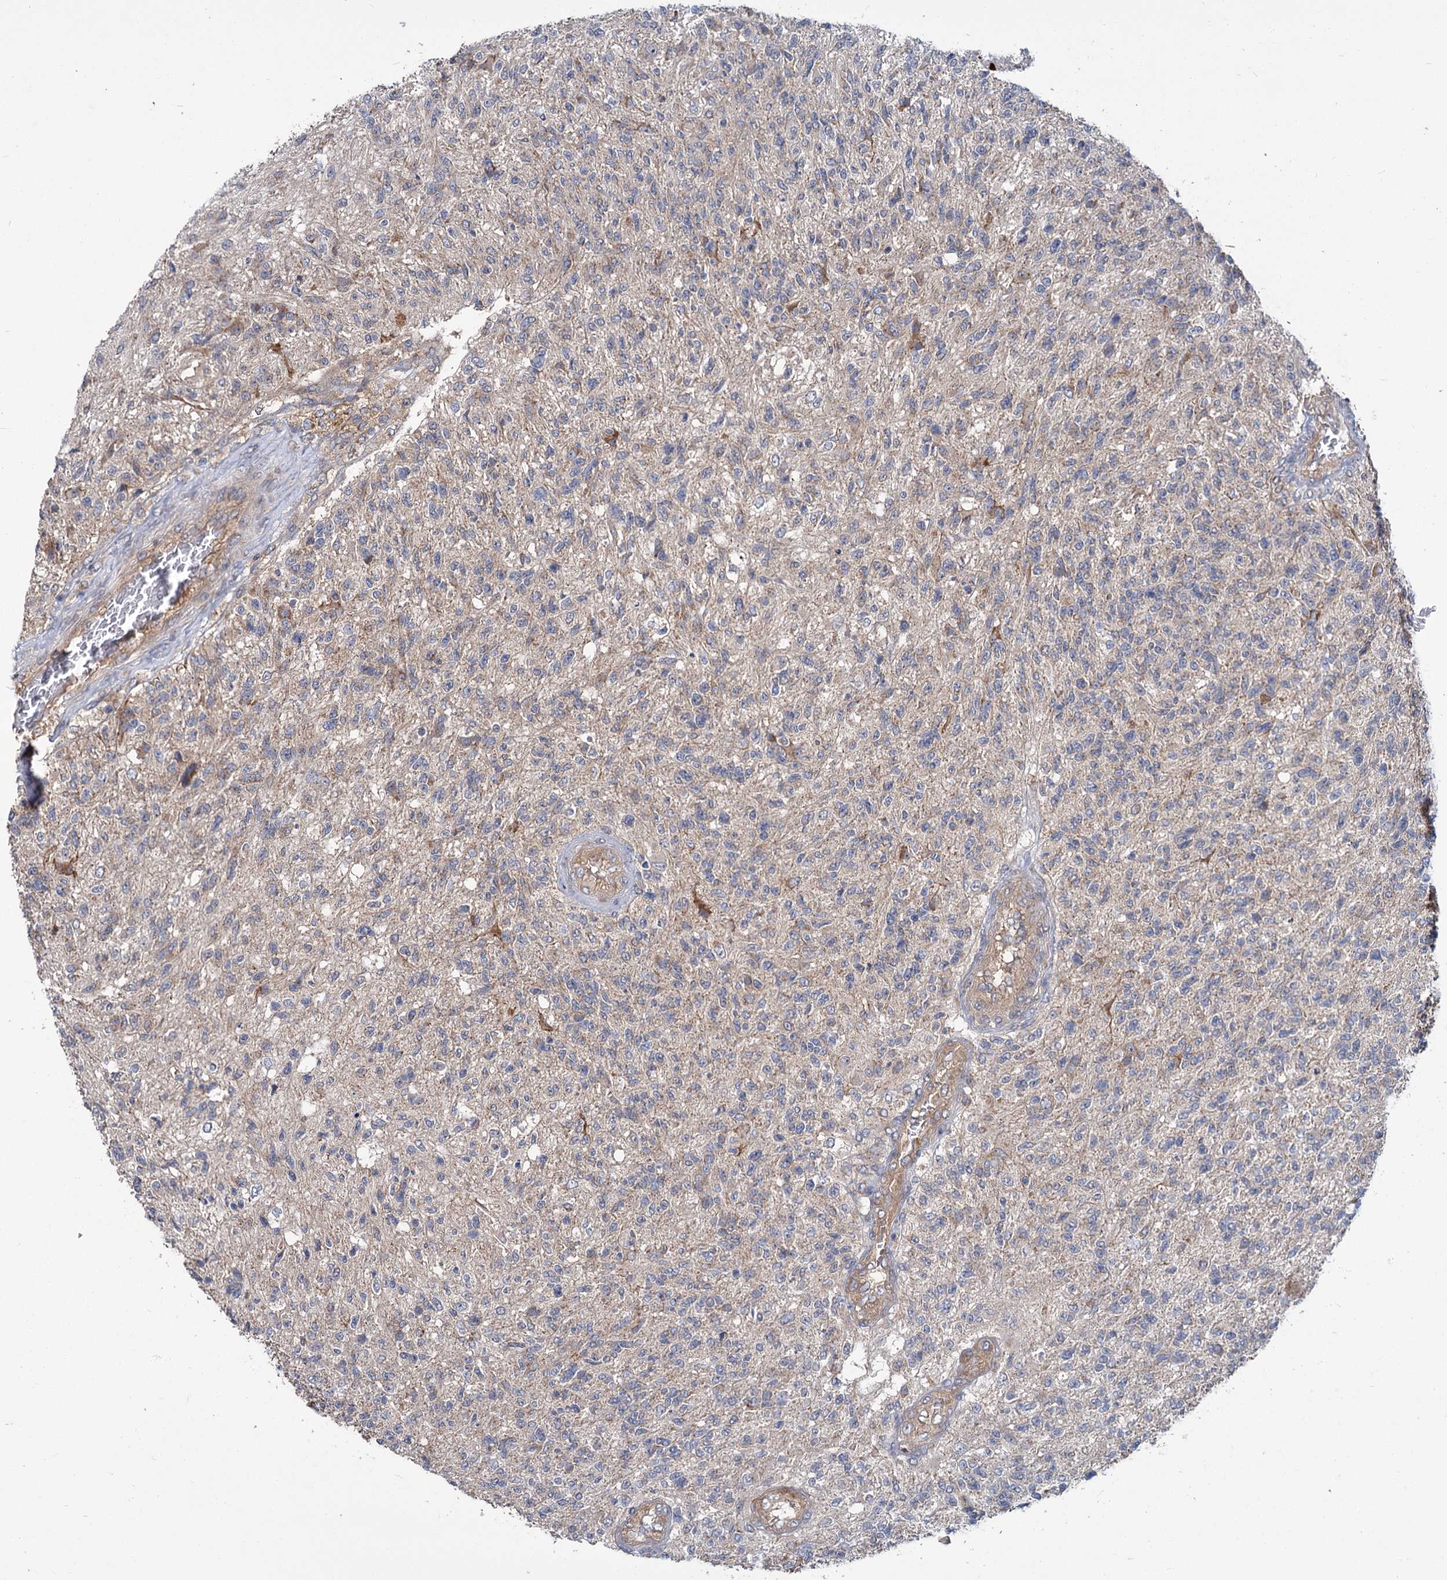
{"staining": {"intensity": "negative", "quantity": "none", "location": "none"}, "tissue": "glioma", "cell_type": "Tumor cells", "image_type": "cancer", "snomed": [{"axis": "morphology", "description": "Glioma, malignant, High grade"}, {"axis": "topography", "description": "Brain"}], "caption": "The image demonstrates no staining of tumor cells in malignant glioma (high-grade).", "gene": "DYNC2H1", "patient": {"sex": "male", "age": 56}}